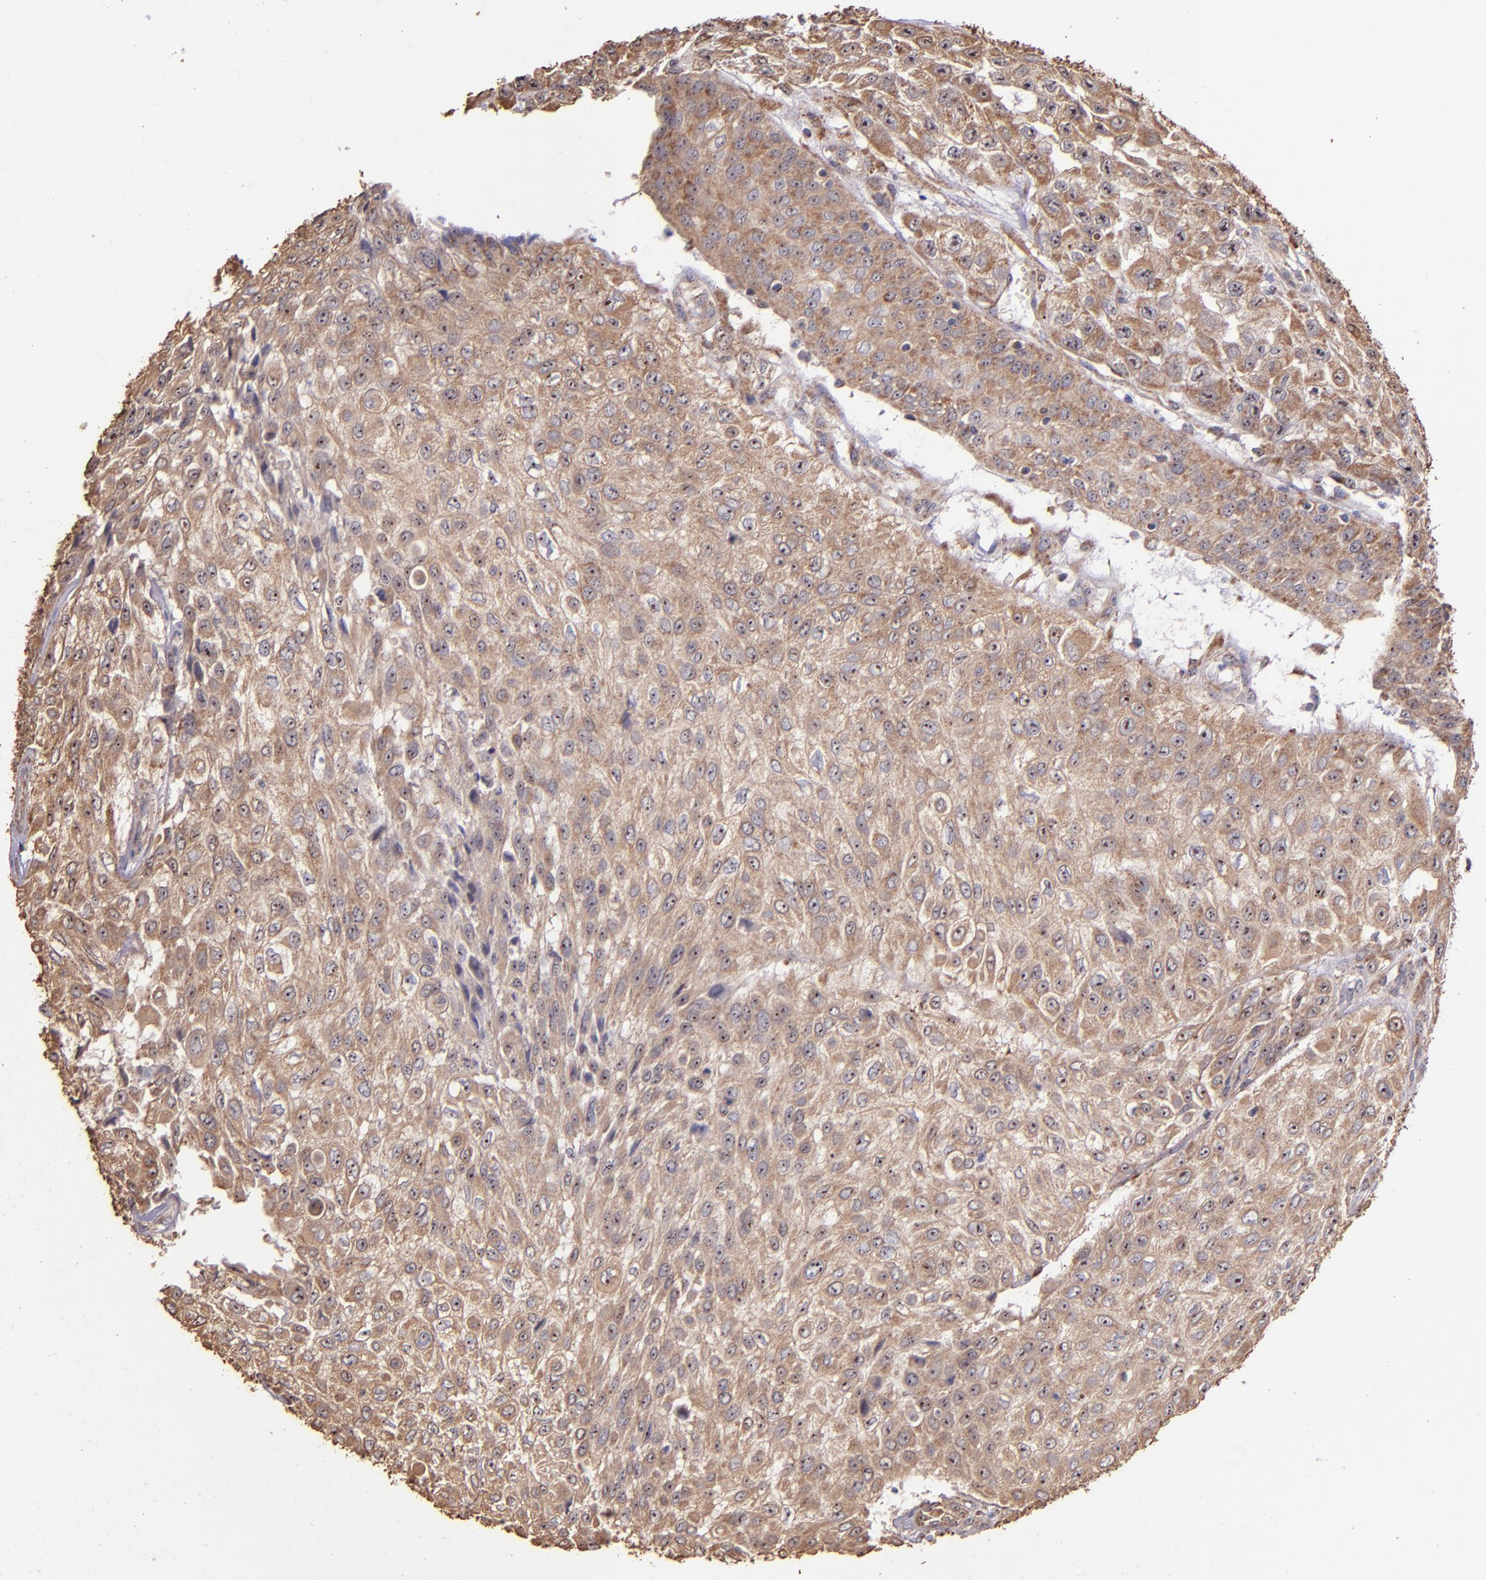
{"staining": {"intensity": "moderate", "quantity": ">75%", "location": "cytoplasmic/membranous"}, "tissue": "urothelial cancer", "cell_type": "Tumor cells", "image_type": "cancer", "snomed": [{"axis": "morphology", "description": "Urothelial carcinoma, High grade"}, {"axis": "topography", "description": "Urinary bladder"}], "caption": "IHC of human urothelial carcinoma (high-grade) exhibits medium levels of moderate cytoplasmic/membranous positivity in about >75% of tumor cells. (DAB (3,3'-diaminobenzidine) IHC, brown staining for protein, blue staining for nuclei).", "gene": "SHC1", "patient": {"sex": "male", "age": 57}}